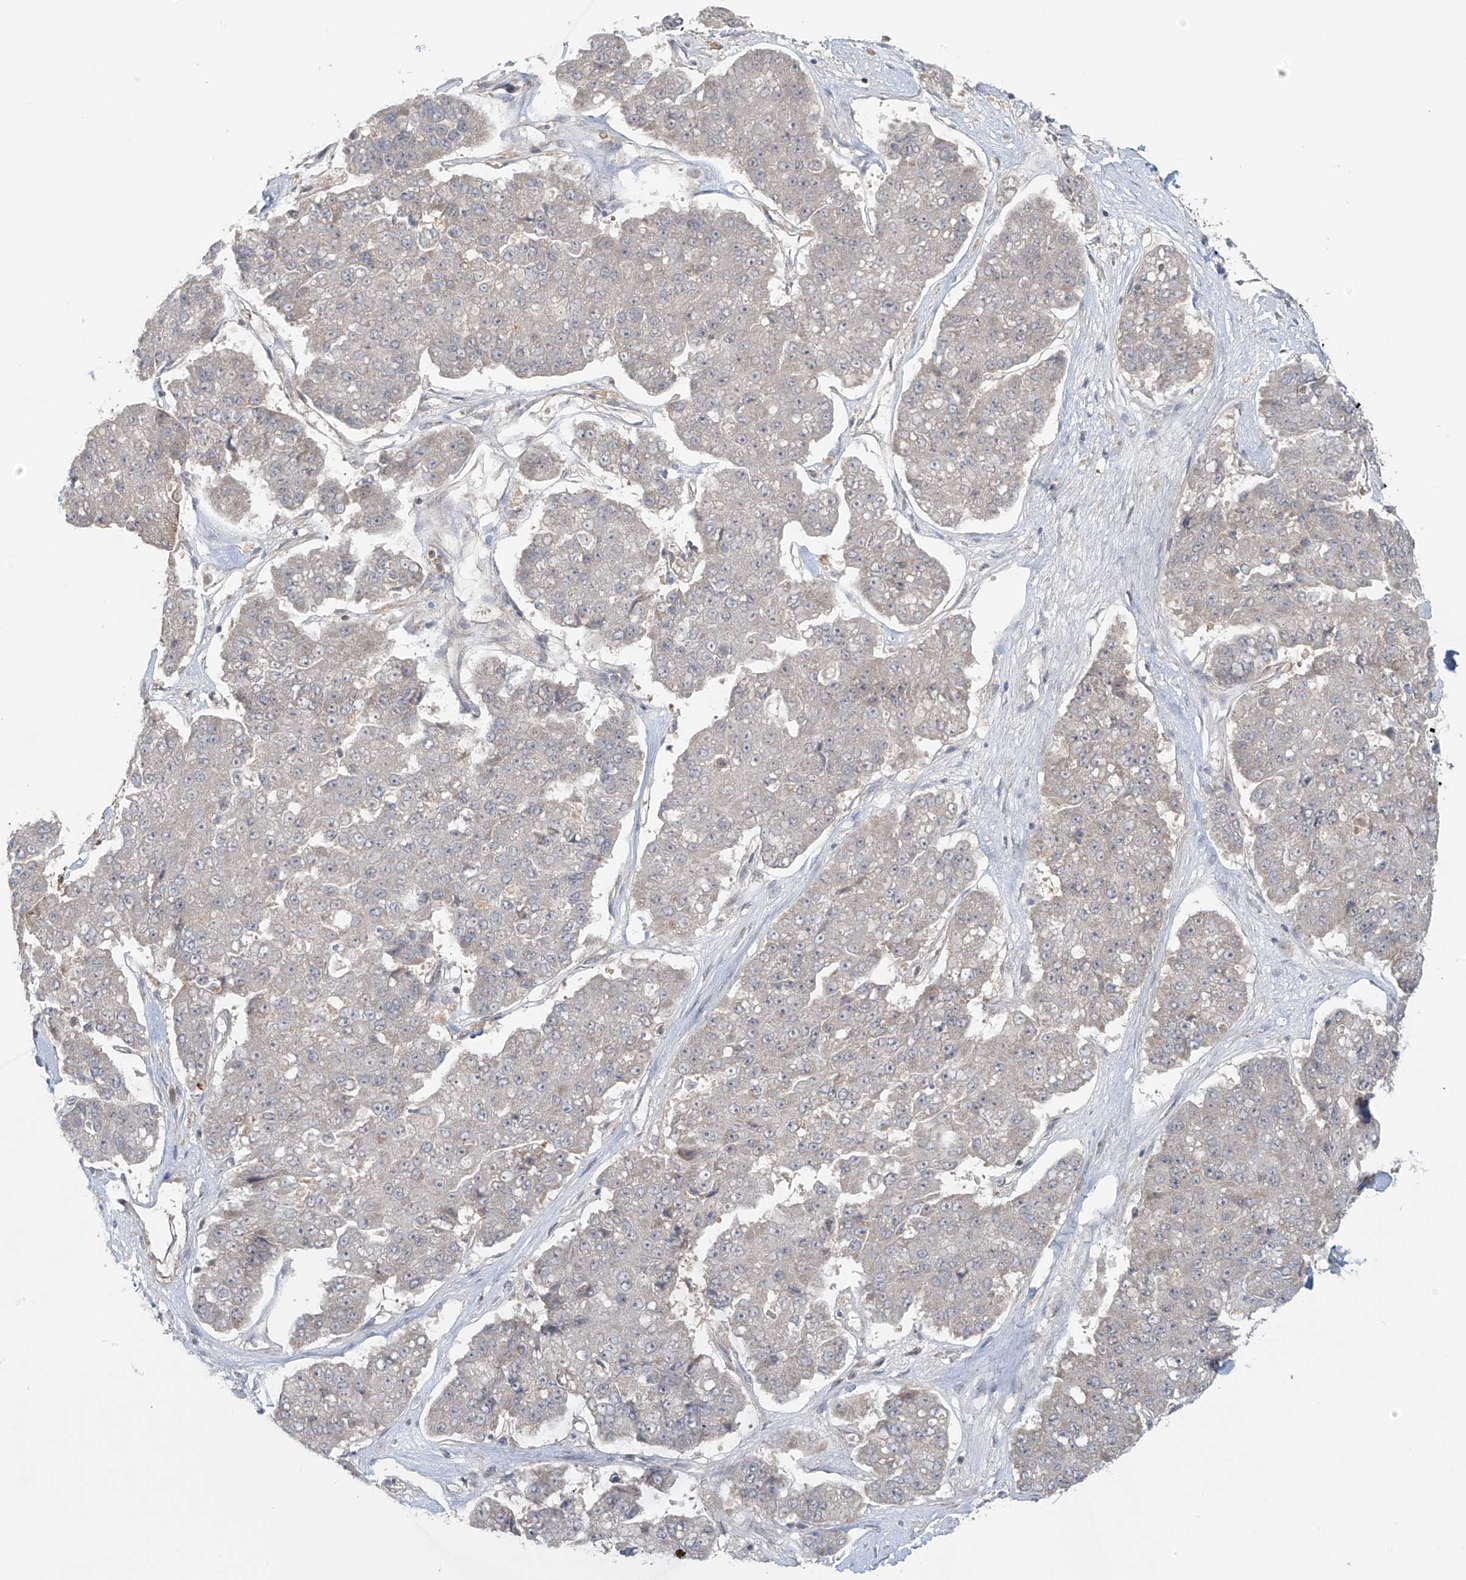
{"staining": {"intensity": "negative", "quantity": "none", "location": "none"}, "tissue": "pancreatic cancer", "cell_type": "Tumor cells", "image_type": "cancer", "snomed": [{"axis": "morphology", "description": "Adenocarcinoma, NOS"}, {"axis": "topography", "description": "Pancreas"}], "caption": "Immunohistochemistry of human pancreatic adenocarcinoma exhibits no expression in tumor cells.", "gene": "HDDC2", "patient": {"sex": "male", "age": 50}}